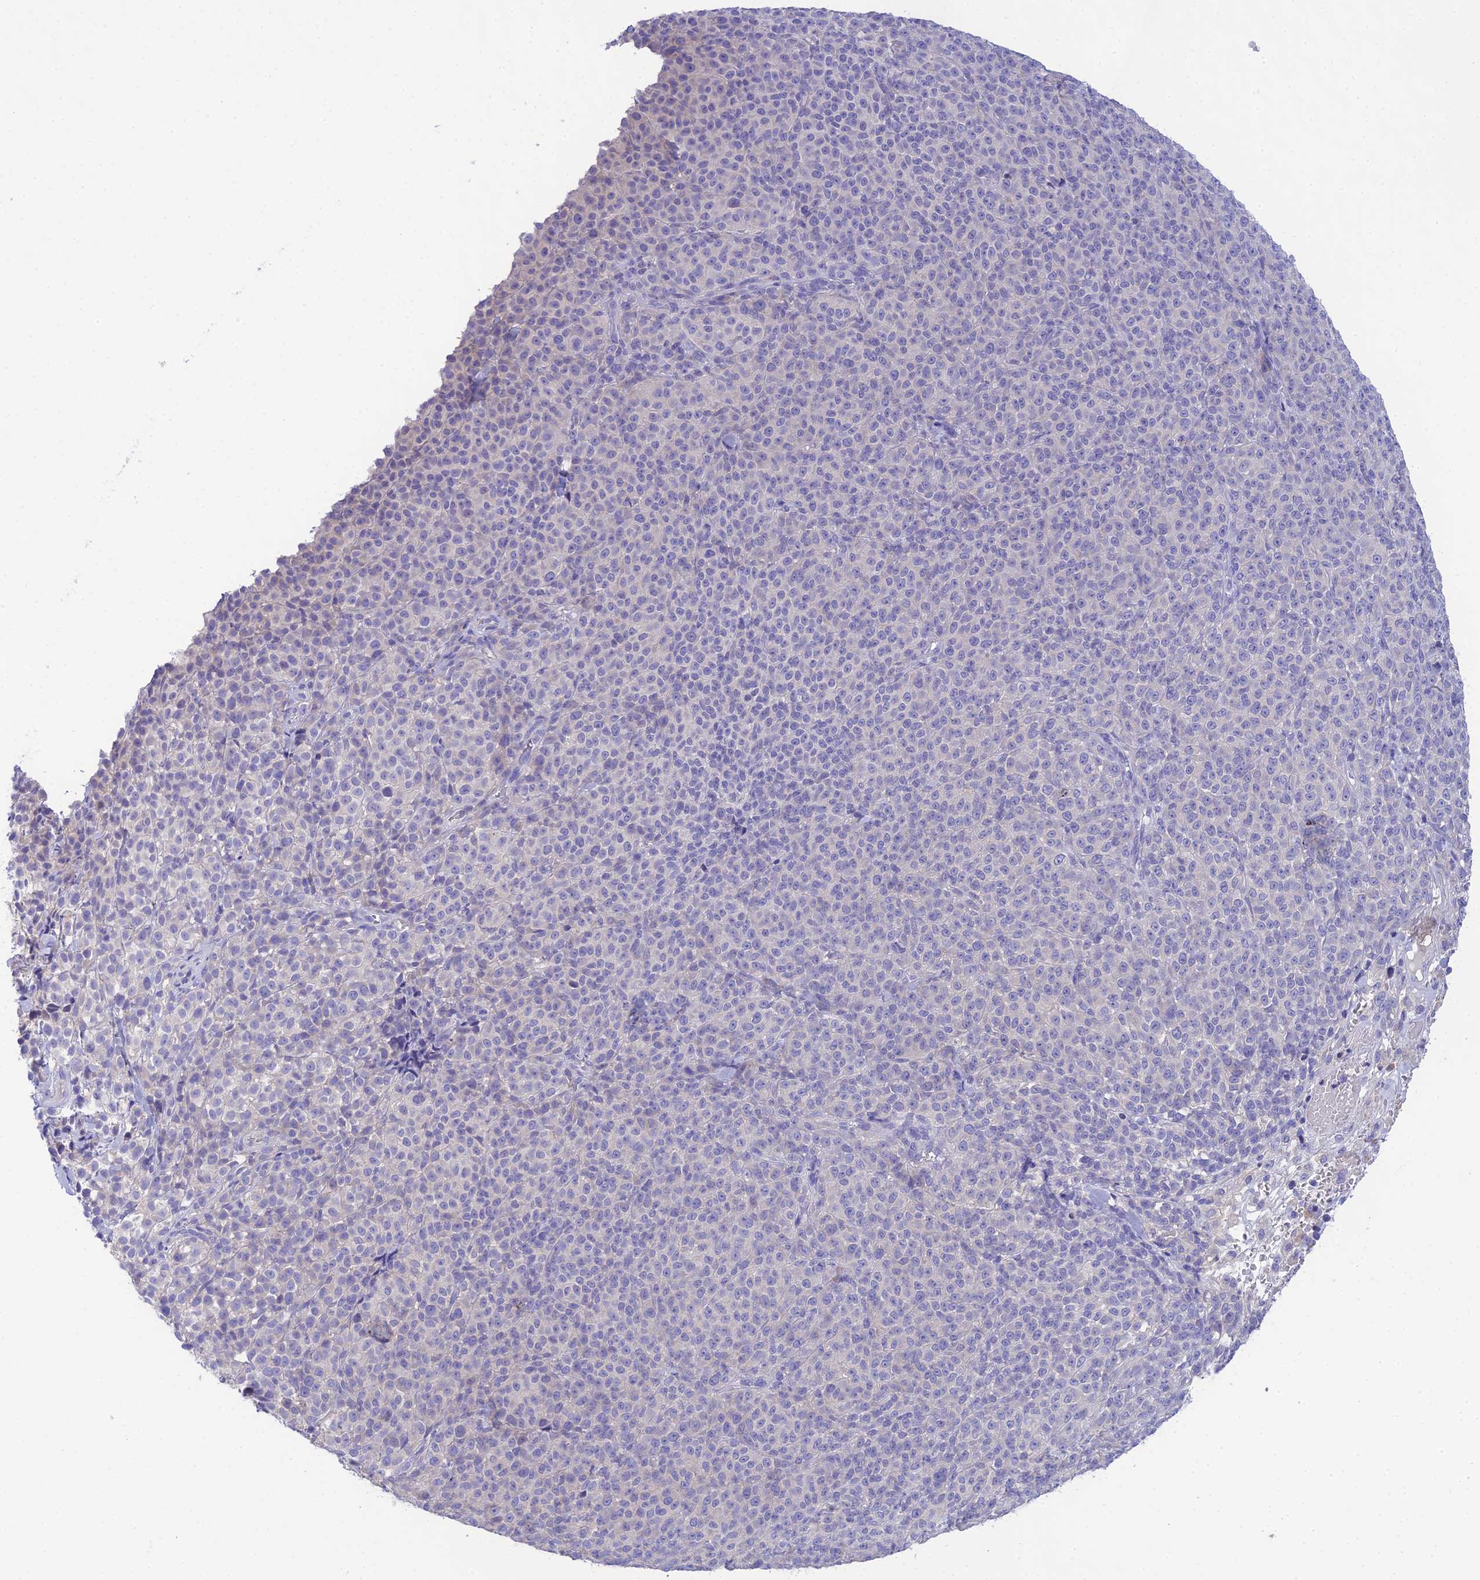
{"staining": {"intensity": "negative", "quantity": "none", "location": "none"}, "tissue": "melanoma", "cell_type": "Tumor cells", "image_type": "cancer", "snomed": [{"axis": "morphology", "description": "Normal tissue, NOS"}, {"axis": "morphology", "description": "Malignant melanoma, NOS"}, {"axis": "topography", "description": "Skin"}], "caption": "High magnification brightfield microscopy of melanoma stained with DAB (3,3'-diaminobenzidine) (brown) and counterstained with hematoxylin (blue): tumor cells show no significant staining. (DAB (3,3'-diaminobenzidine) immunohistochemistry (IHC) visualized using brightfield microscopy, high magnification).", "gene": "KIAA0408", "patient": {"sex": "female", "age": 34}}